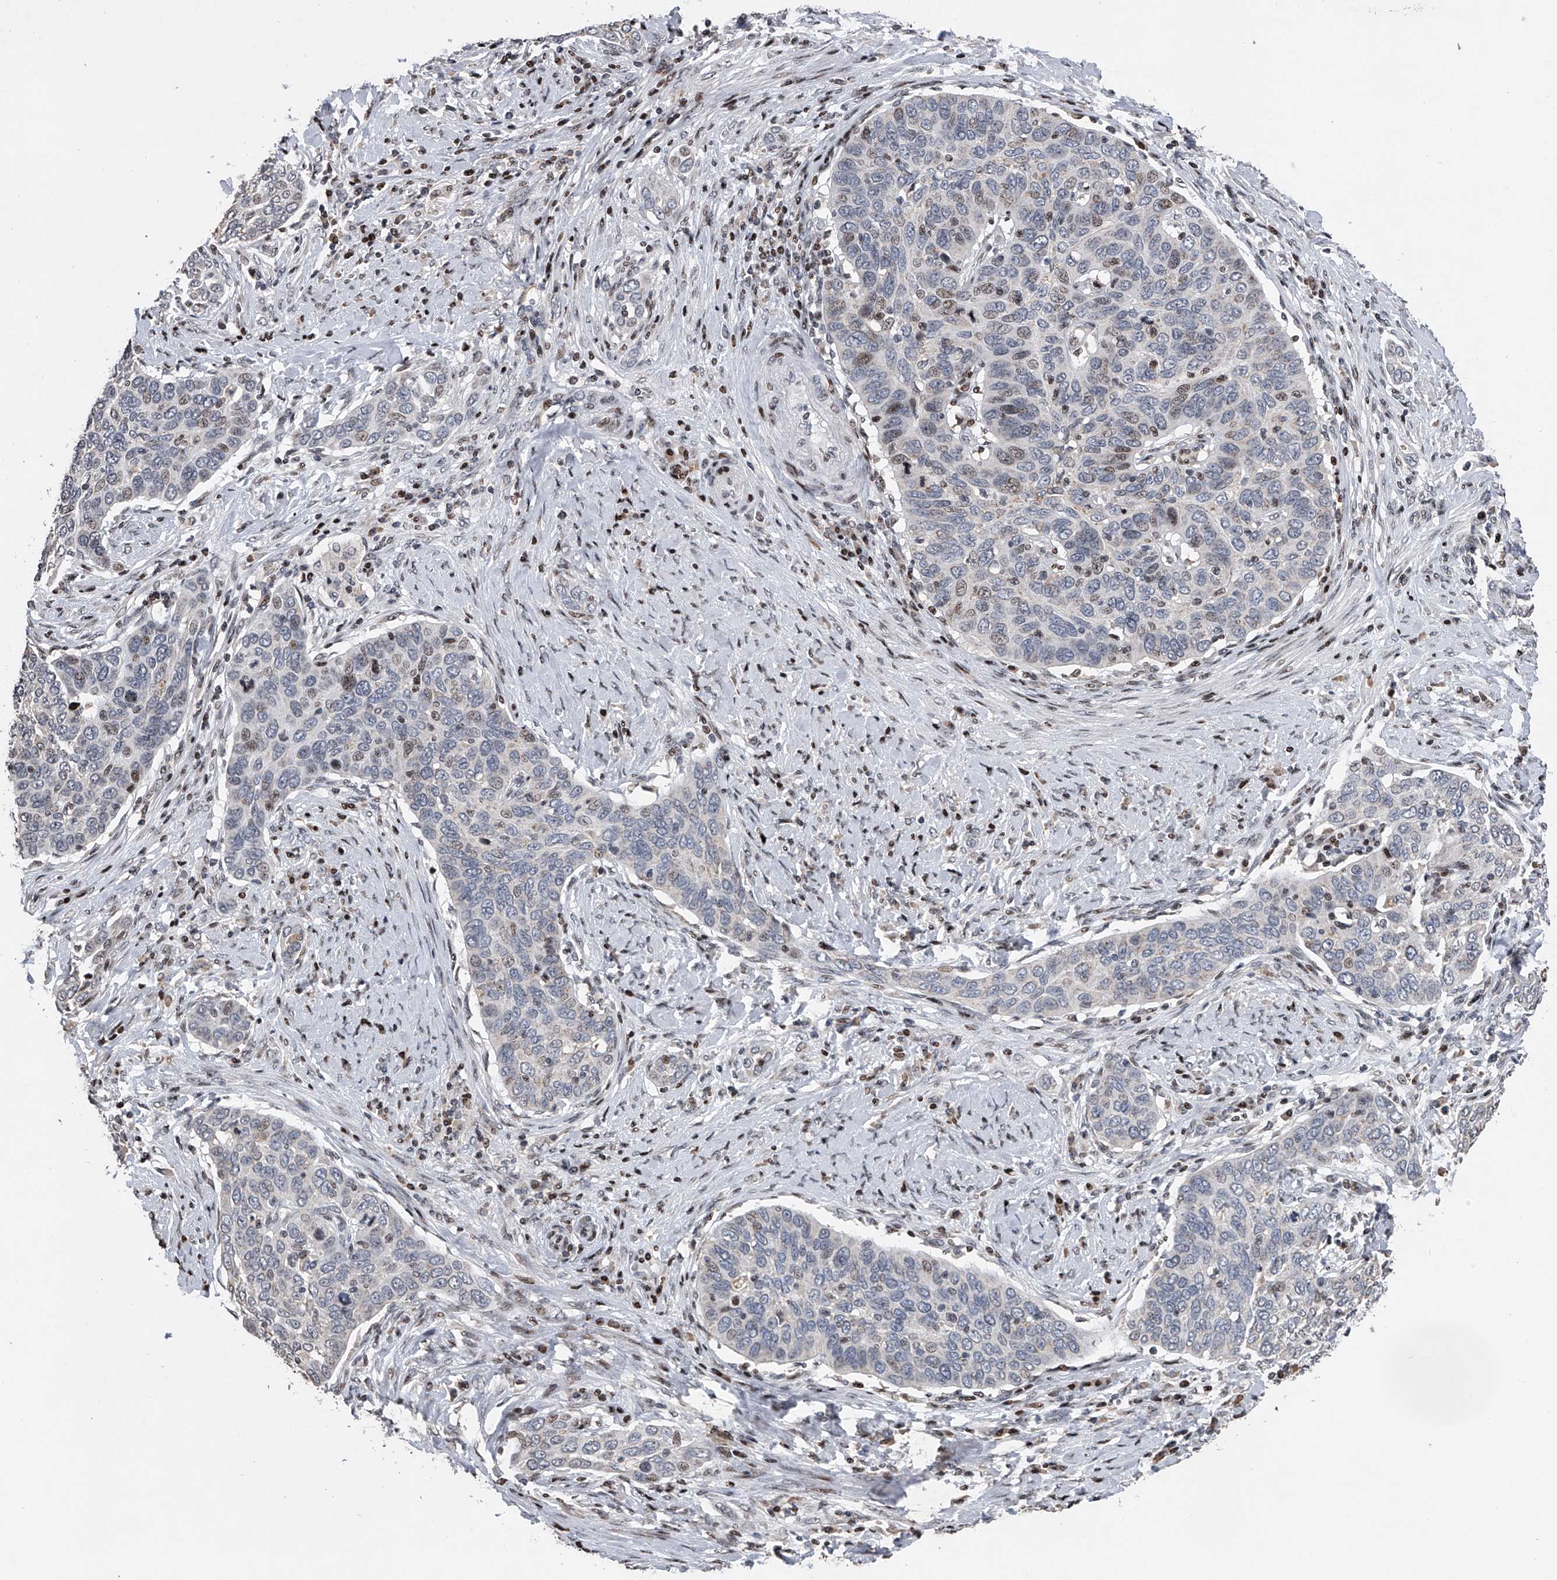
{"staining": {"intensity": "weak", "quantity": "<25%", "location": "nuclear"}, "tissue": "cervical cancer", "cell_type": "Tumor cells", "image_type": "cancer", "snomed": [{"axis": "morphology", "description": "Squamous cell carcinoma, NOS"}, {"axis": "topography", "description": "Cervix"}], "caption": "This is an immunohistochemistry (IHC) photomicrograph of human cervical squamous cell carcinoma. There is no positivity in tumor cells.", "gene": "RWDD2A", "patient": {"sex": "female", "age": 60}}